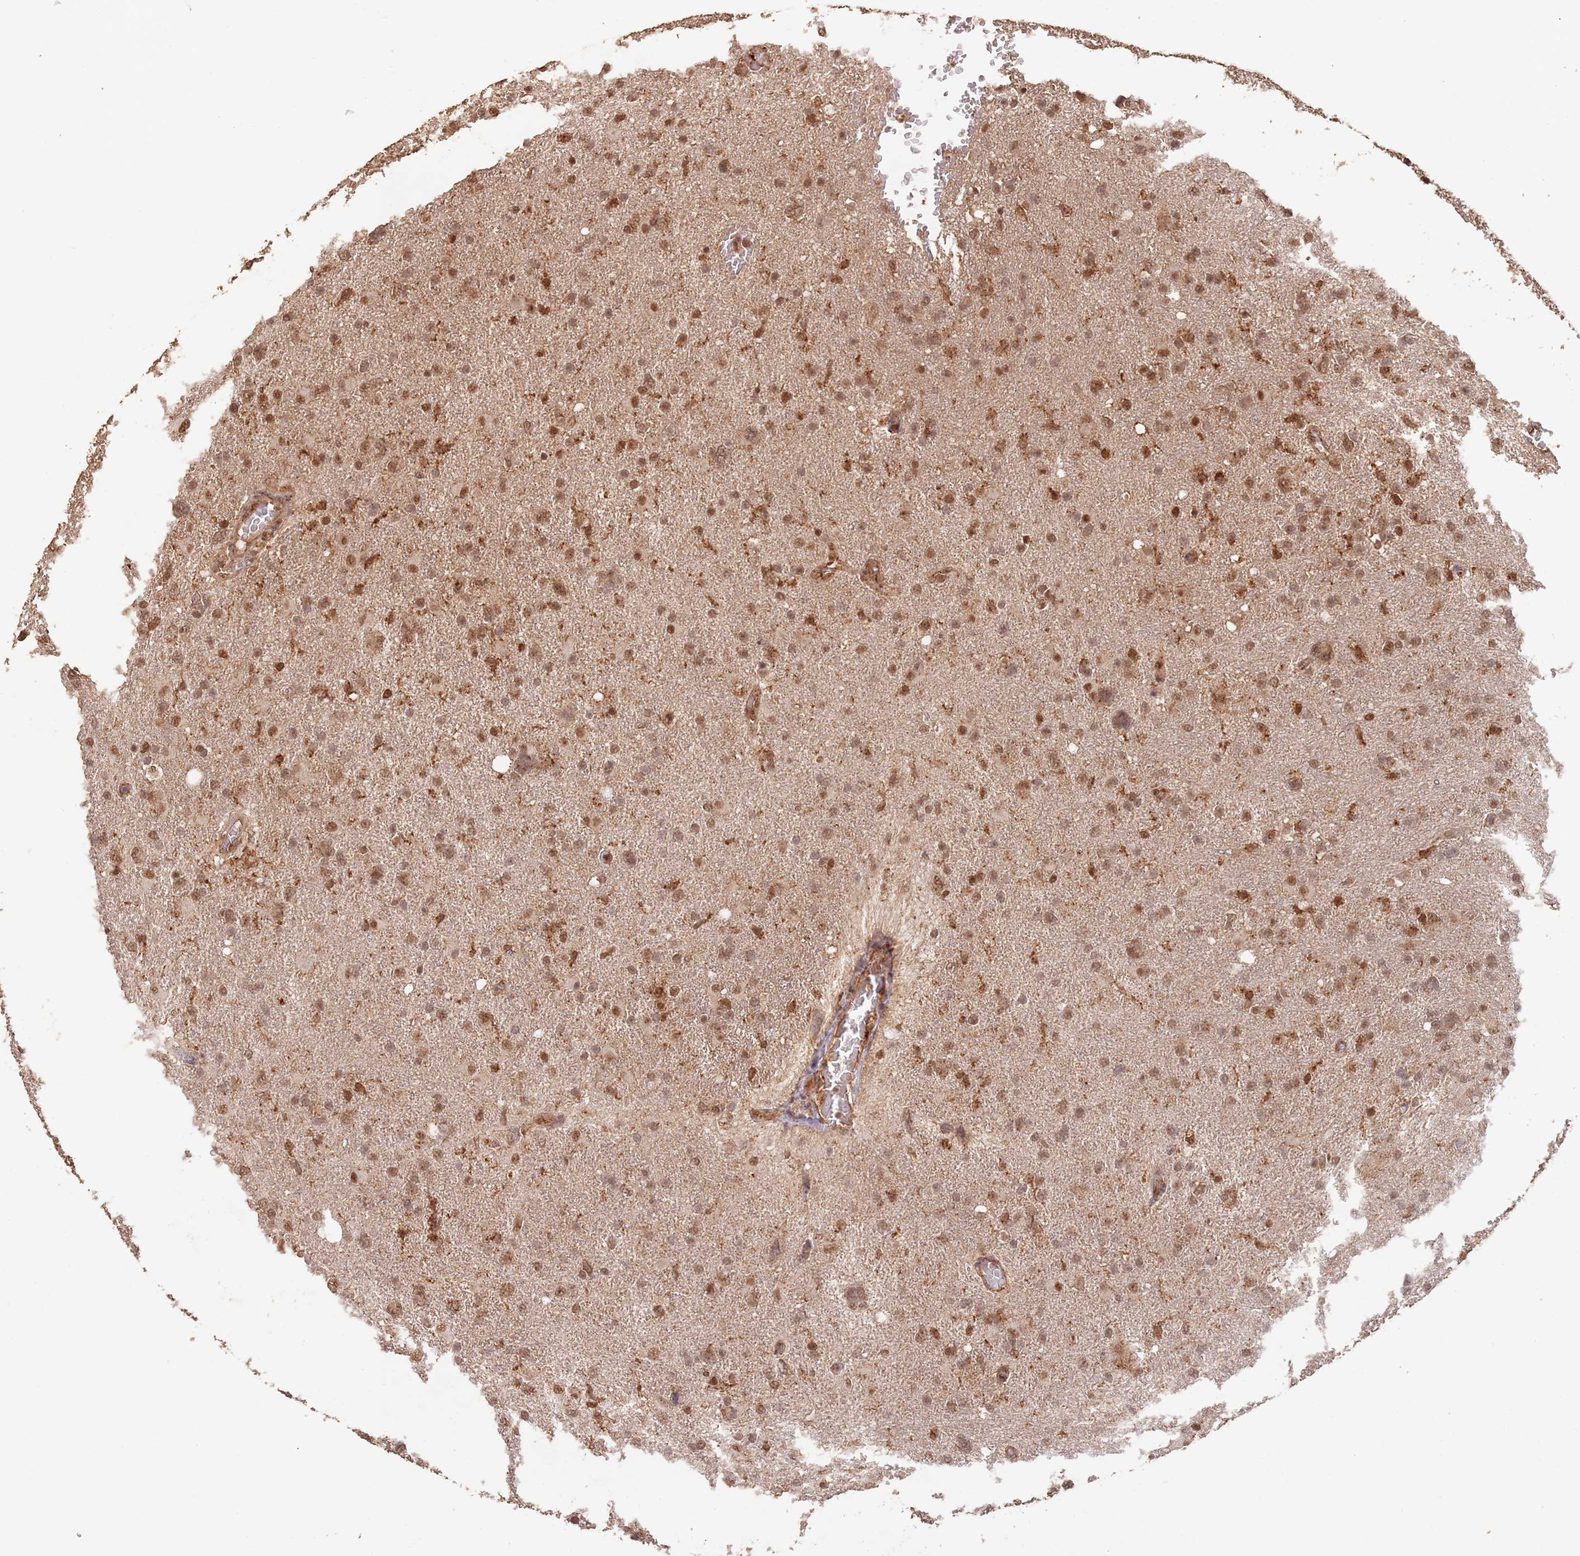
{"staining": {"intensity": "moderate", "quantity": ">75%", "location": "nuclear"}, "tissue": "glioma", "cell_type": "Tumor cells", "image_type": "cancer", "snomed": [{"axis": "morphology", "description": "Glioma, malignant, High grade"}, {"axis": "topography", "description": "Brain"}], "caption": "A high-resolution histopathology image shows immunohistochemistry (IHC) staining of malignant high-grade glioma, which reveals moderate nuclear positivity in about >75% of tumor cells.", "gene": "RFXANK", "patient": {"sex": "male", "age": 61}}